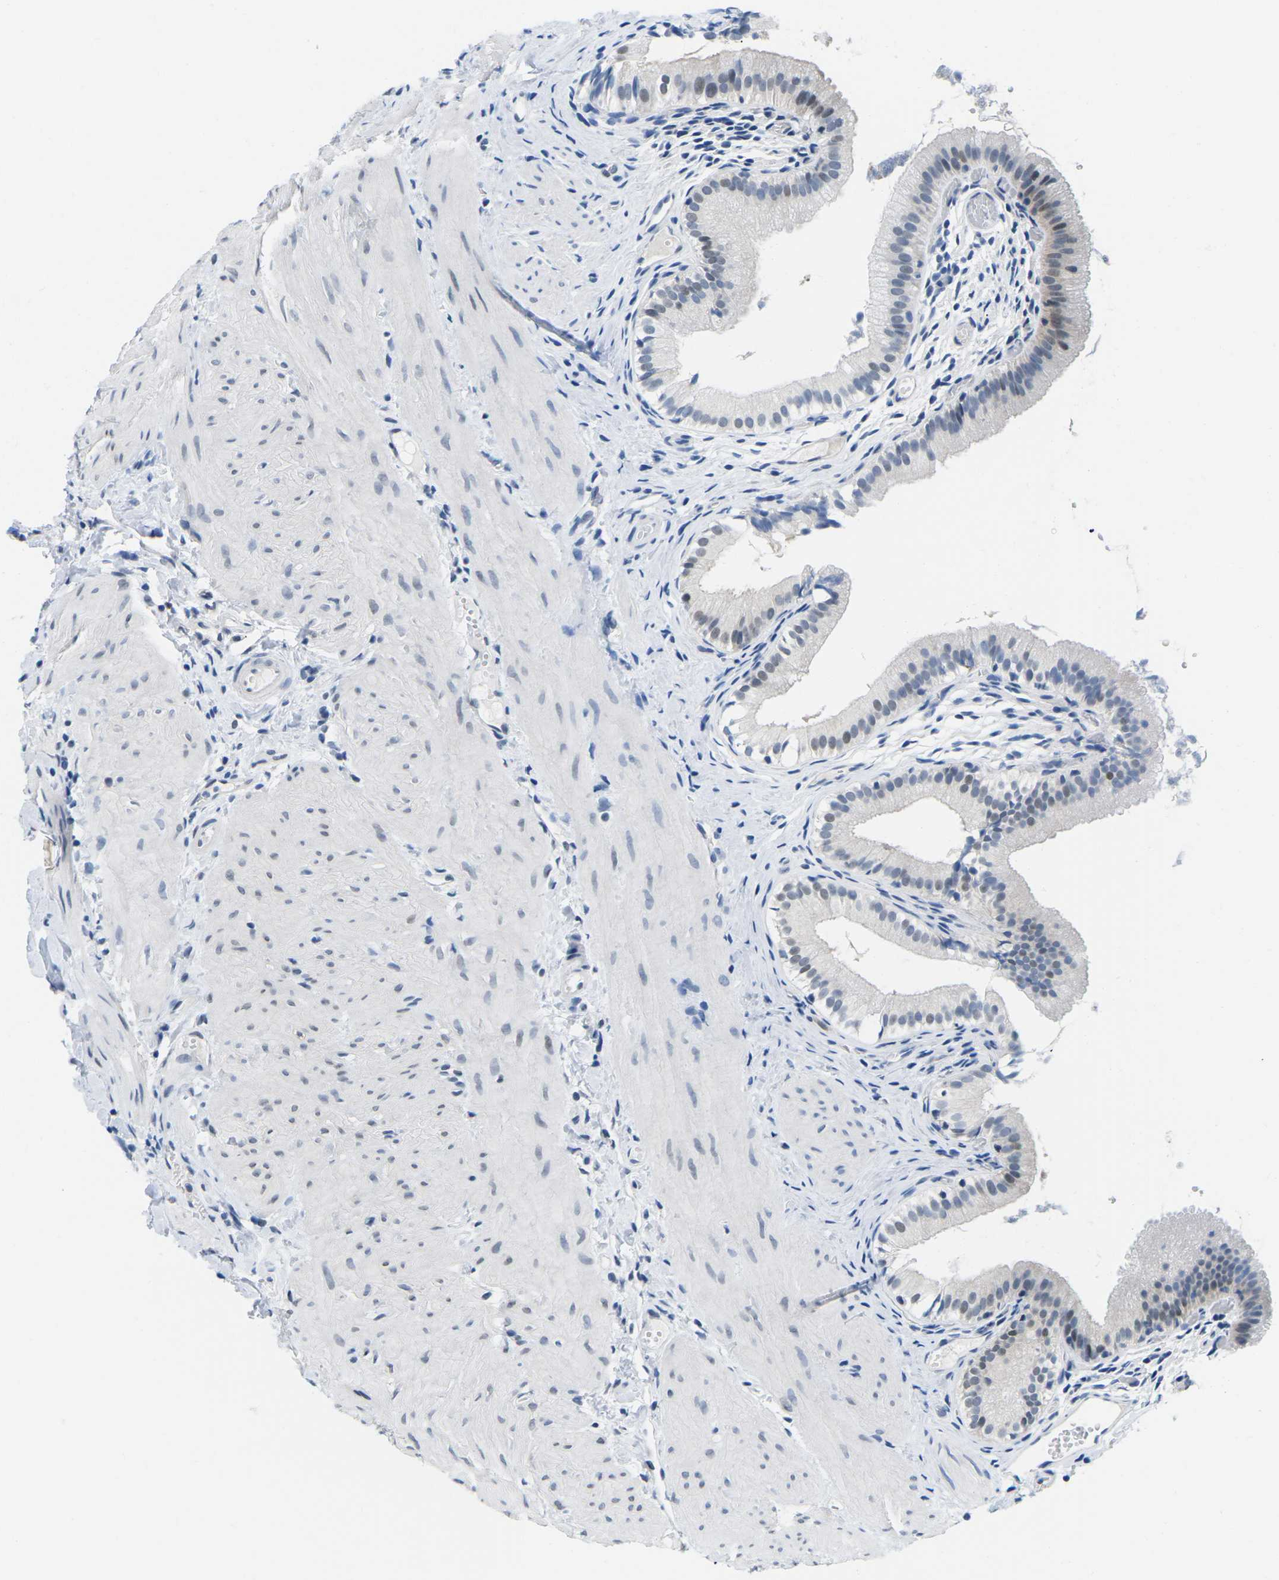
{"staining": {"intensity": "strong", "quantity": "<25%", "location": "nuclear"}, "tissue": "gallbladder", "cell_type": "Glandular cells", "image_type": "normal", "snomed": [{"axis": "morphology", "description": "Normal tissue, NOS"}, {"axis": "topography", "description": "Gallbladder"}], "caption": "Immunohistochemistry (IHC) image of unremarkable gallbladder: gallbladder stained using IHC shows medium levels of strong protein expression localized specifically in the nuclear of glandular cells, appearing as a nuclear brown color.", "gene": "UBA7", "patient": {"sex": "female", "age": 26}}